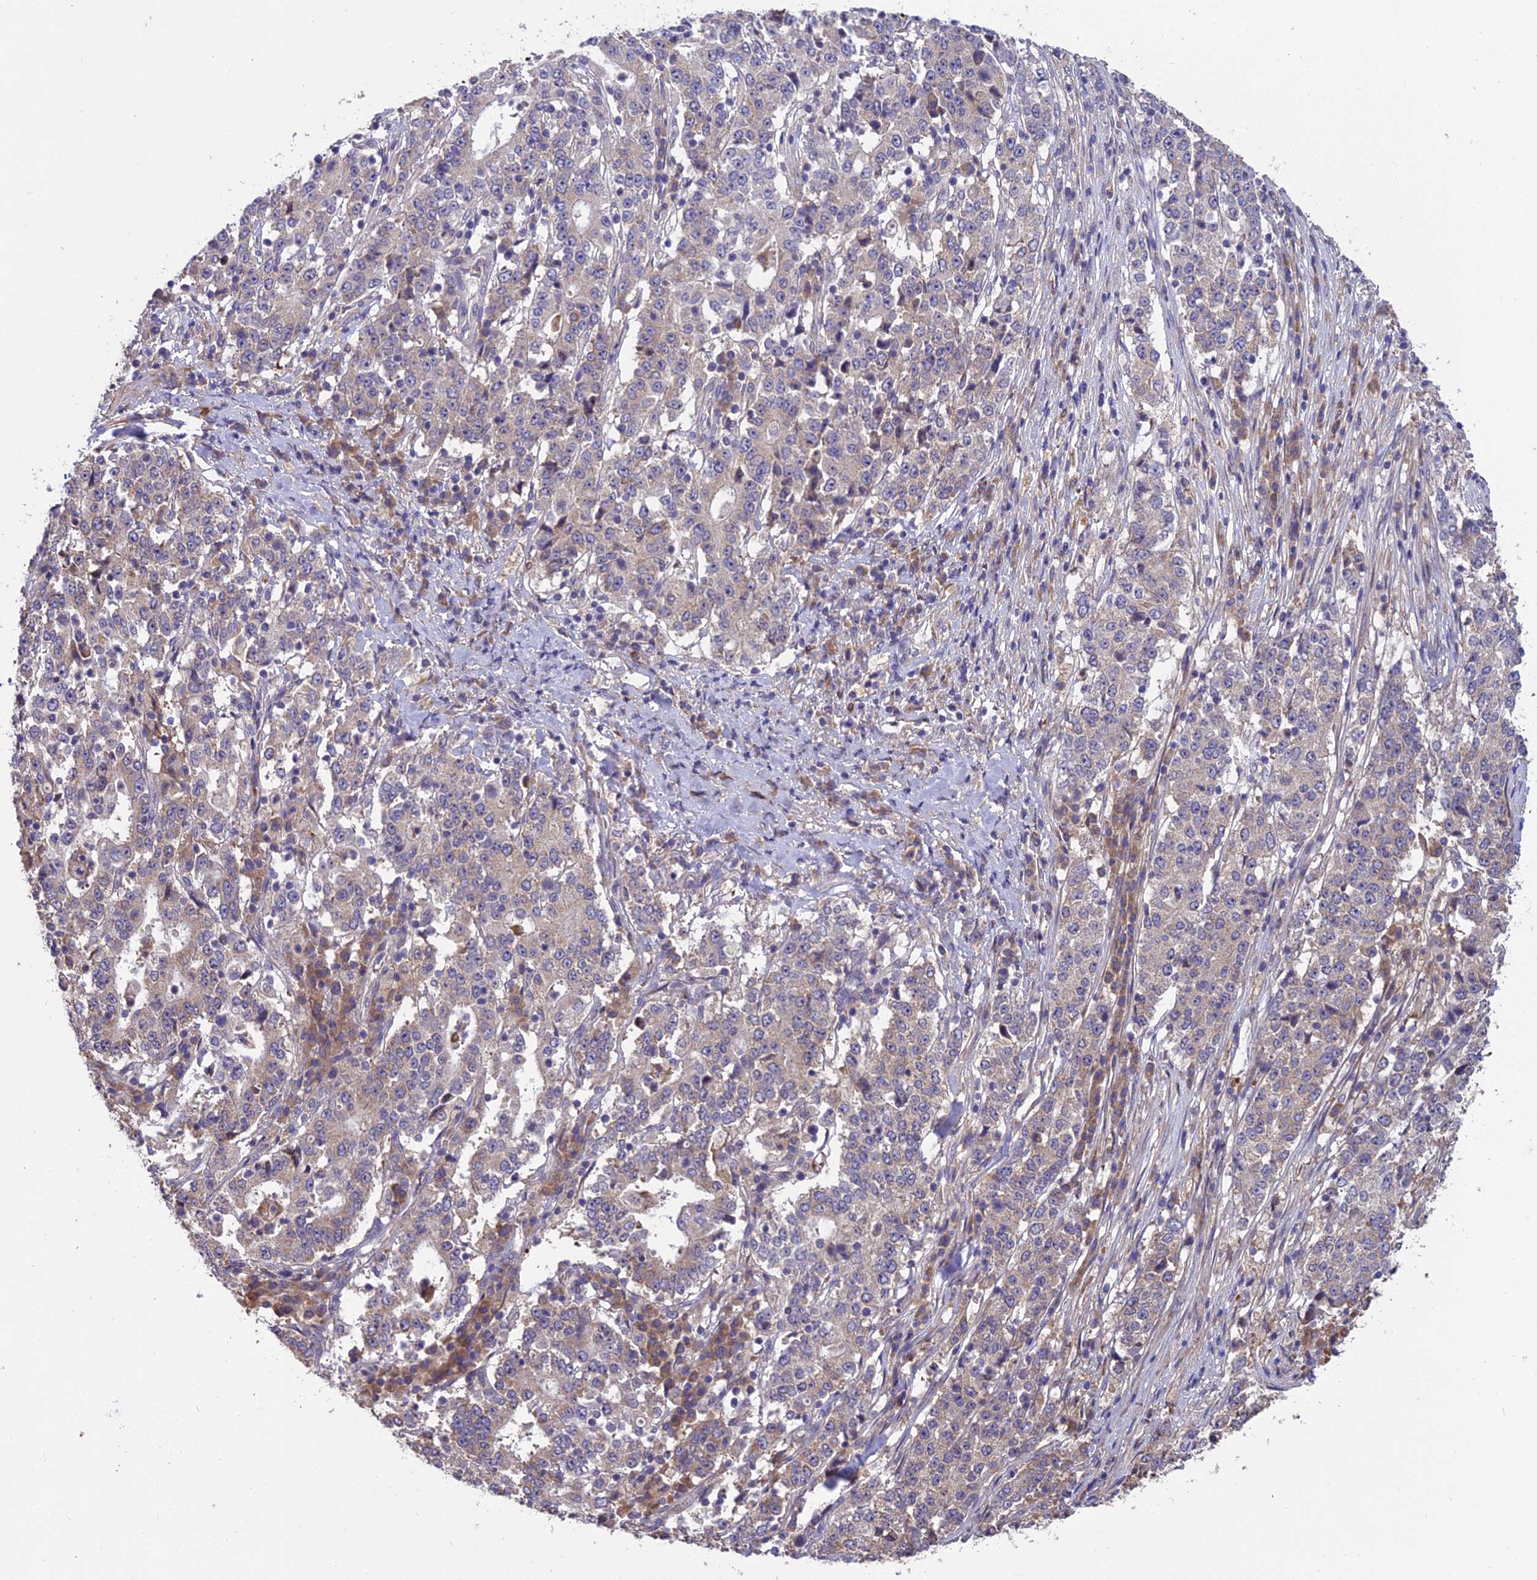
{"staining": {"intensity": "negative", "quantity": "none", "location": "none"}, "tissue": "stomach cancer", "cell_type": "Tumor cells", "image_type": "cancer", "snomed": [{"axis": "morphology", "description": "Adenocarcinoma, NOS"}, {"axis": "topography", "description": "Stomach"}], "caption": "Tumor cells show no significant protein positivity in stomach adenocarcinoma.", "gene": "CENPL", "patient": {"sex": "male", "age": 59}}